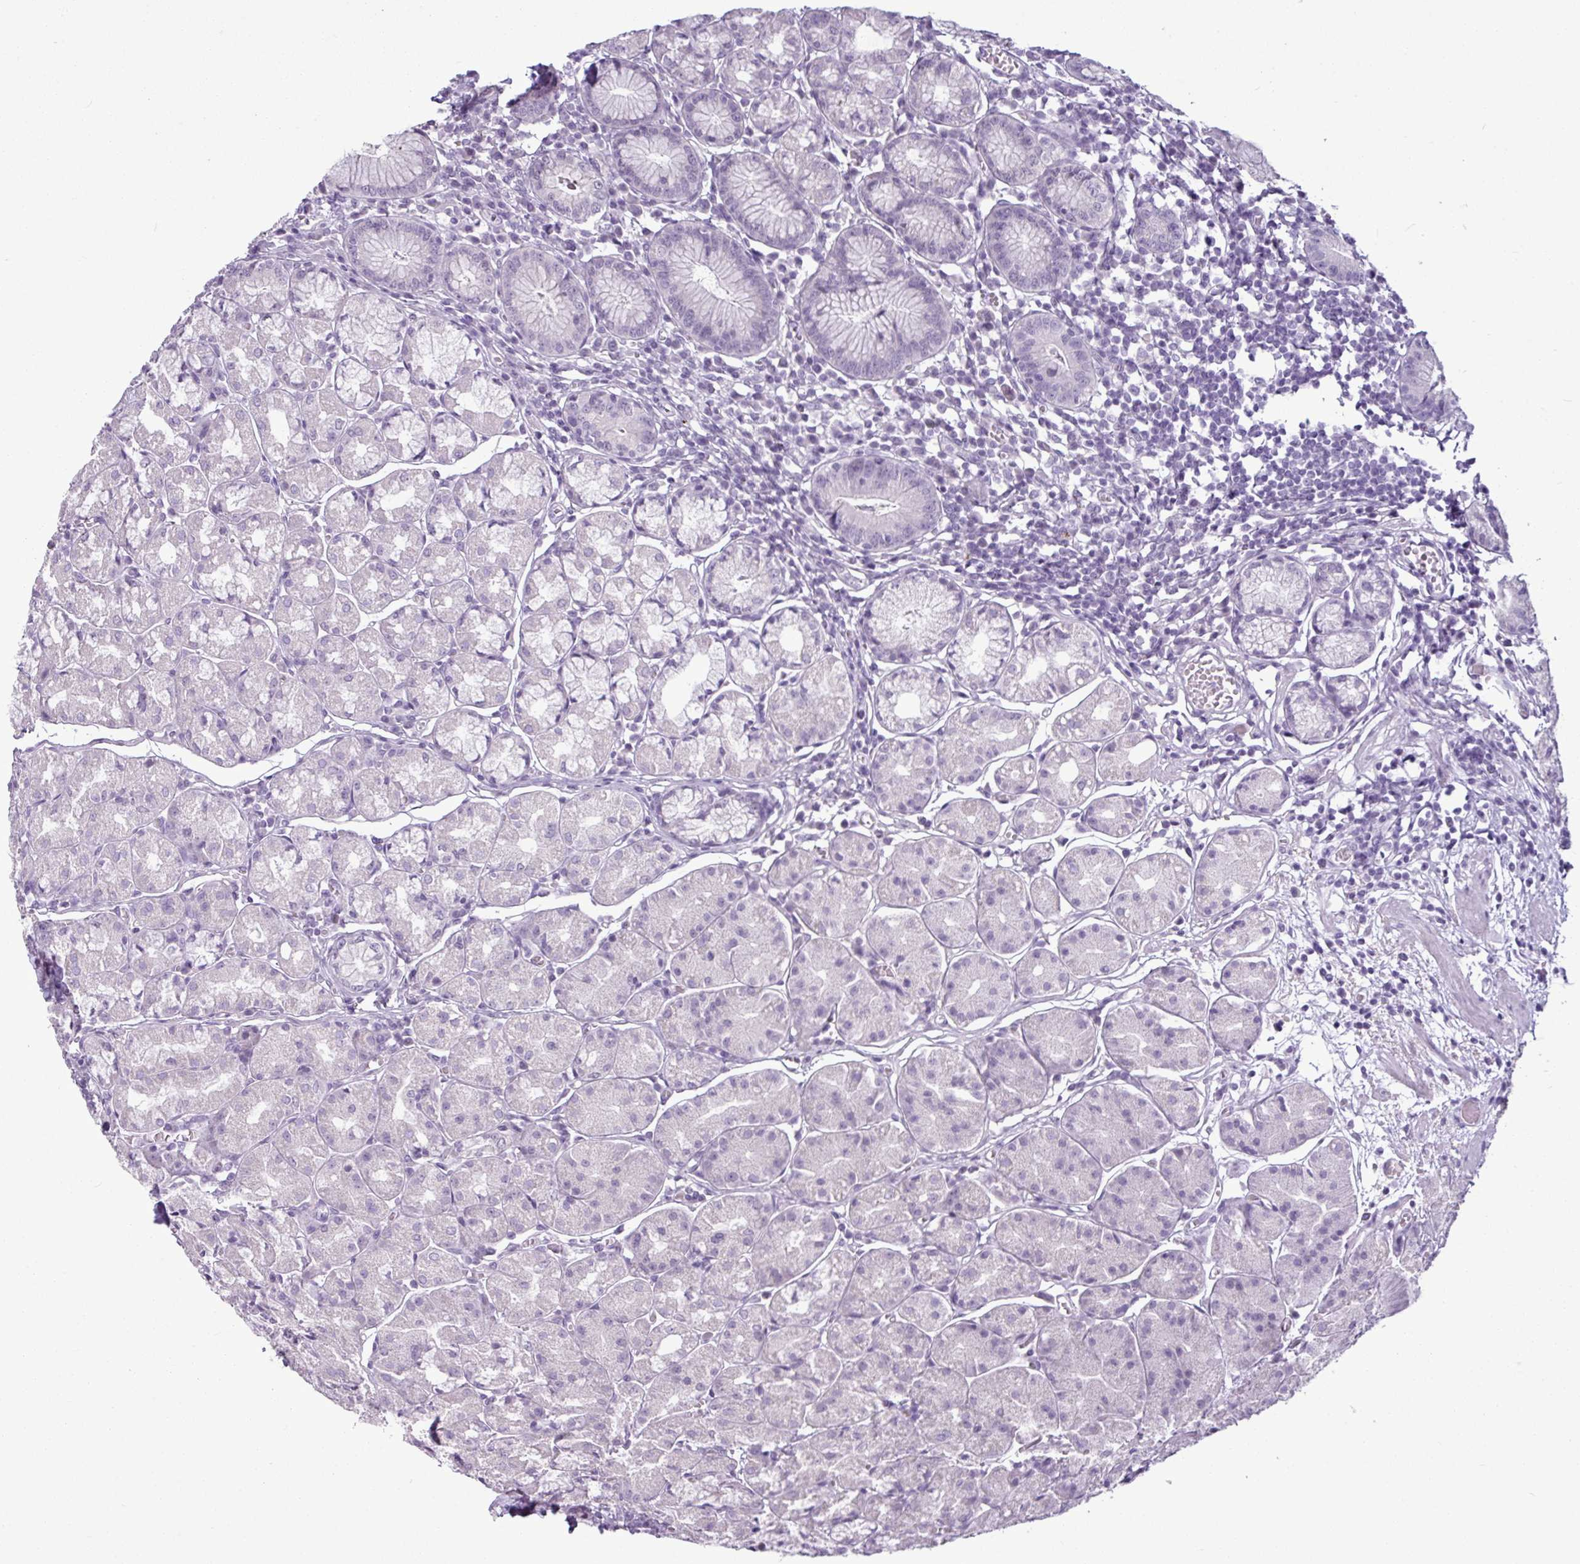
{"staining": {"intensity": "negative", "quantity": "none", "location": "none"}, "tissue": "stomach", "cell_type": "Glandular cells", "image_type": "normal", "snomed": [{"axis": "morphology", "description": "Normal tissue, NOS"}, {"axis": "topography", "description": "Stomach"}], "caption": "IHC histopathology image of normal stomach: human stomach stained with DAB (3,3'-diaminobenzidine) exhibits no significant protein expression in glandular cells. (DAB (3,3'-diaminobenzidine) immunohistochemistry (IHC), high magnification).", "gene": "AMY2A", "patient": {"sex": "male", "age": 55}}